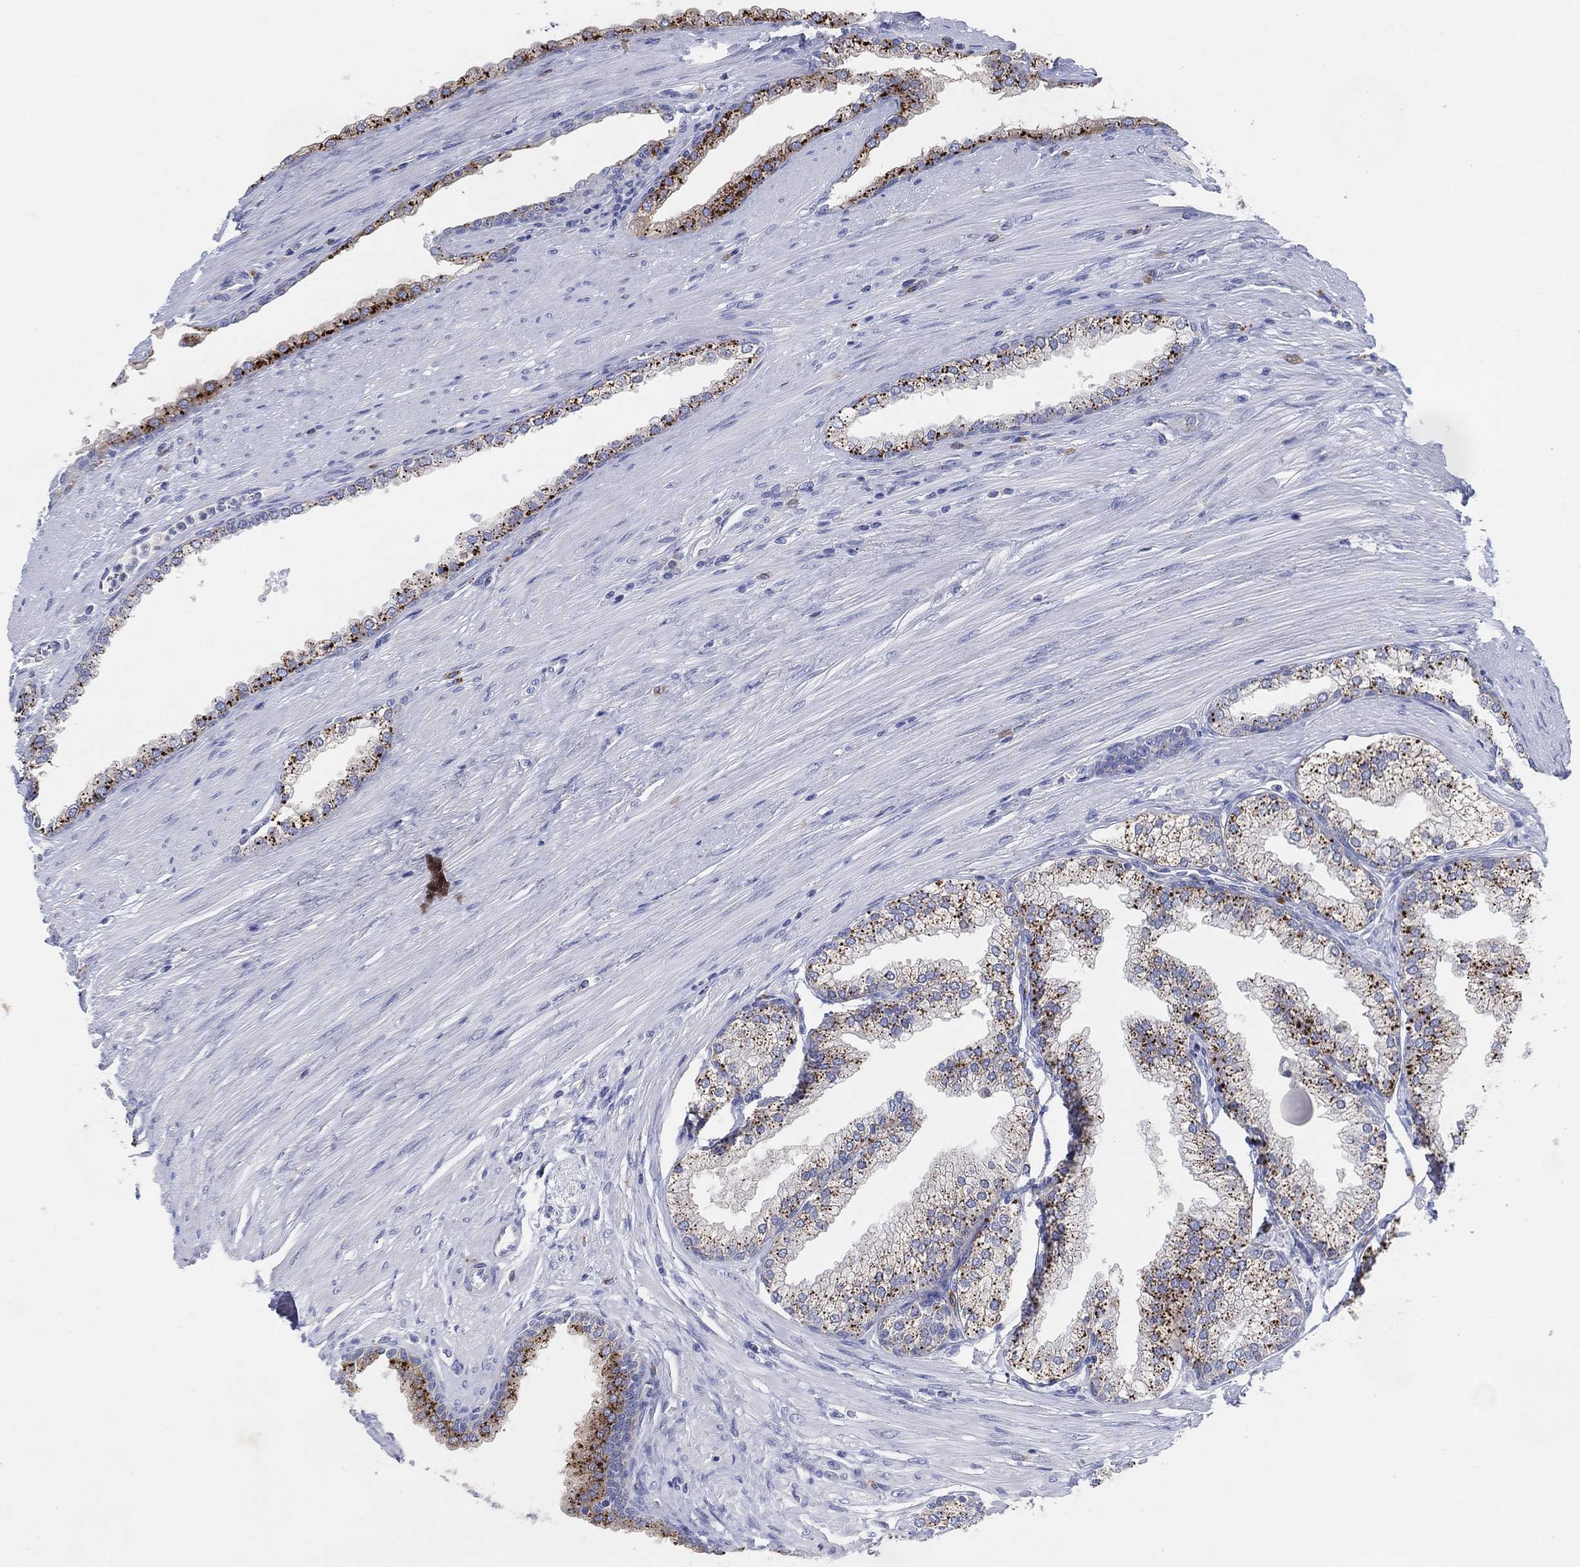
{"staining": {"intensity": "moderate", "quantity": "25%-75%", "location": "cytoplasmic/membranous"}, "tissue": "prostate cancer", "cell_type": "Tumor cells", "image_type": "cancer", "snomed": [{"axis": "morphology", "description": "Adenocarcinoma, NOS"}, {"axis": "topography", "description": "Prostate"}], "caption": "Tumor cells display medium levels of moderate cytoplasmic/membranous expression in approximately 25%-75% of cells in human adenocarcinoma (prostate). (IHC, brightfield microscopy, high magnification).", "gene": "GALNS", "patient": {"sex": "male", "age": 67}}